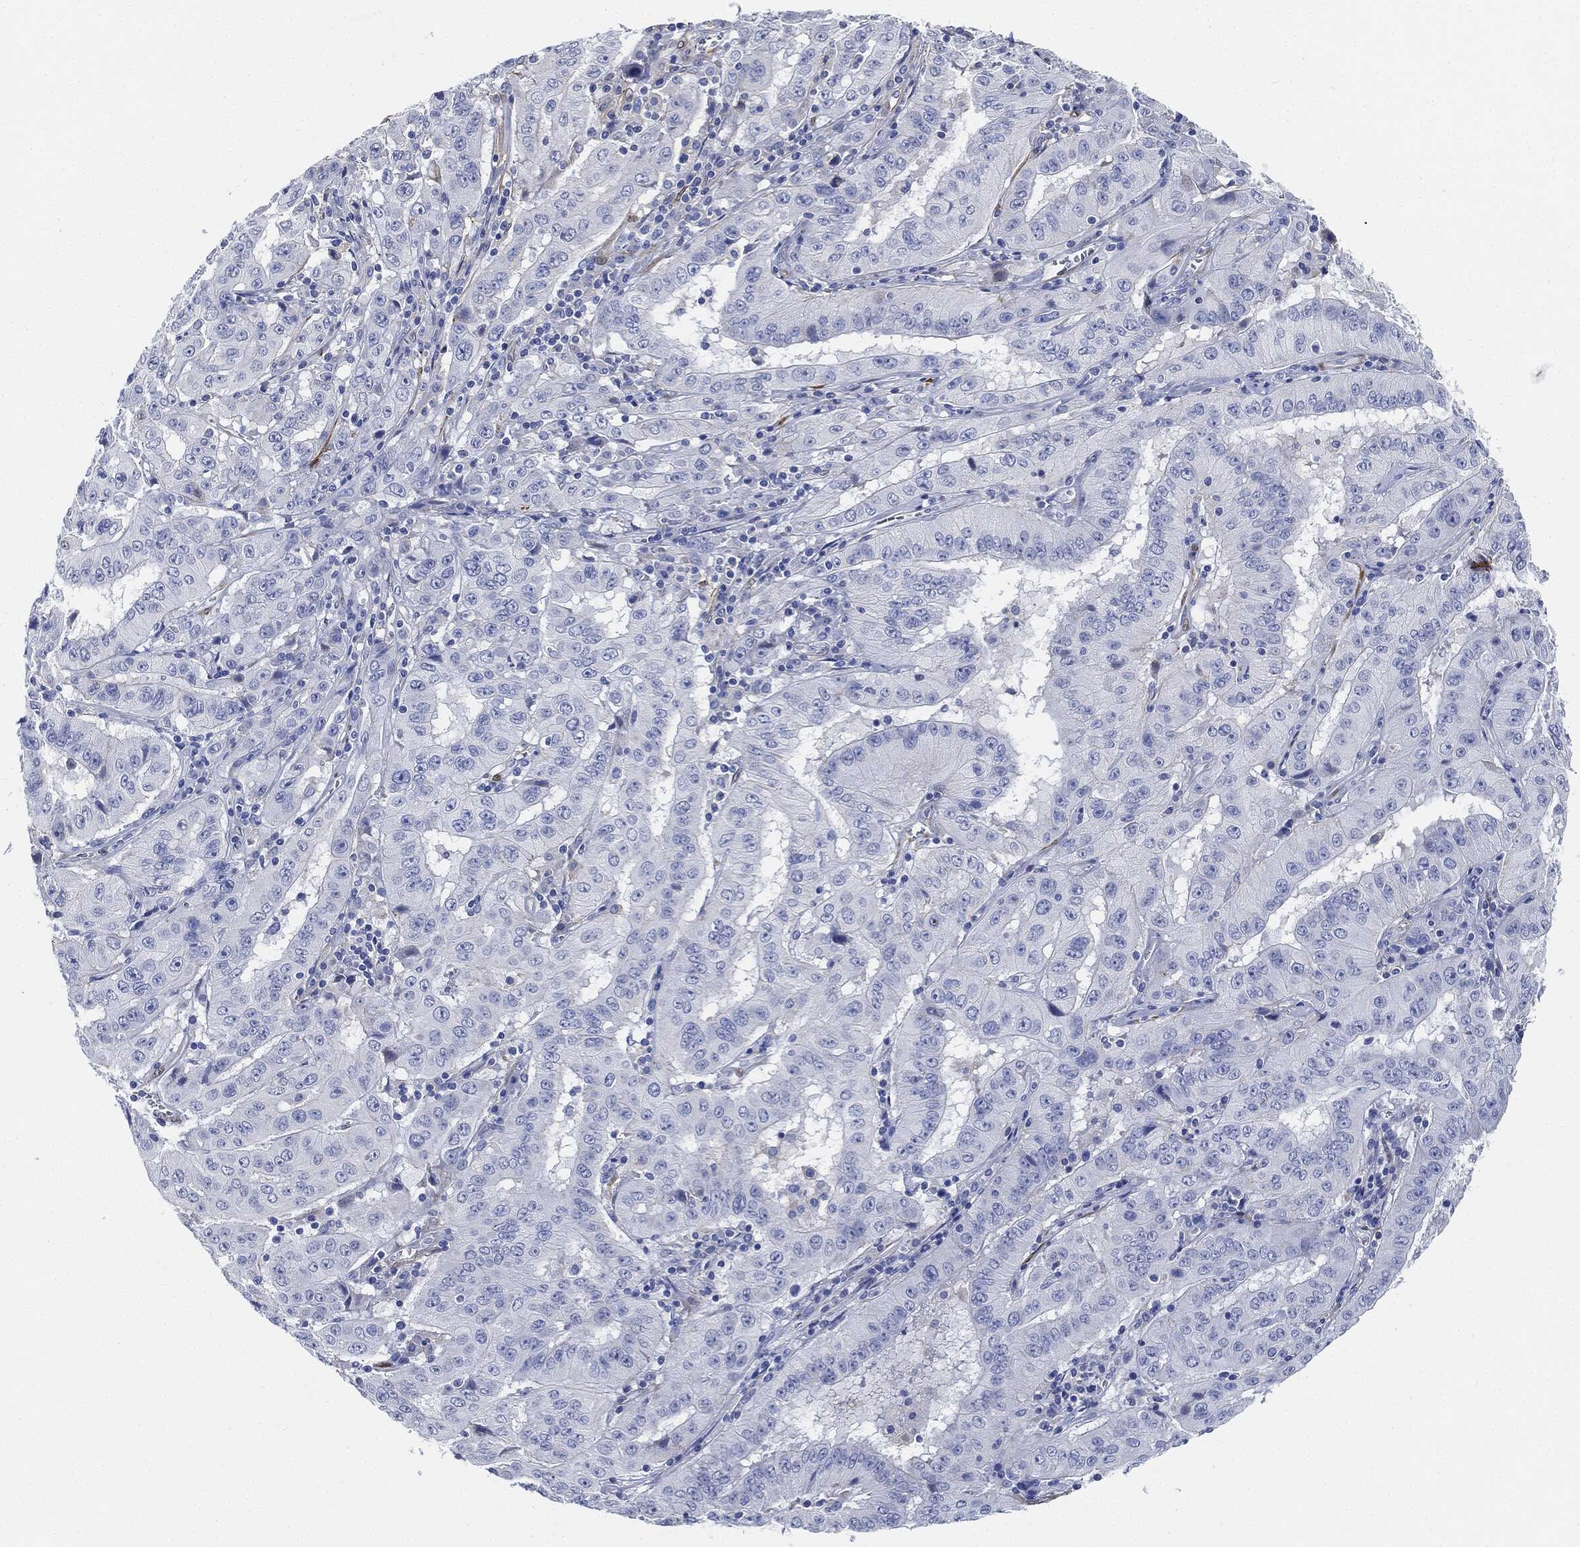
{"staining": {"intensity": "negative", "quantity": "none", "location": "none"}, "tissue": "pancreatic cancer", "cell_type": "Tumor cells", "image_type": "cancer", "snomed": [{"axis": "morphology", "description": "Adenocarcinoma, NOS"}, {"axis": "topography", "description": "Pancreas"}], "caption": "Immunohistochemistry histopathology image of neoplastic tissue: human pancreatic cancer (adenocarcinoma) stained with DAB demonstrates no significant protein expression in tumor cells.", "gene": "TAGLN", "patient": {"sex": "male", "age": 63}}